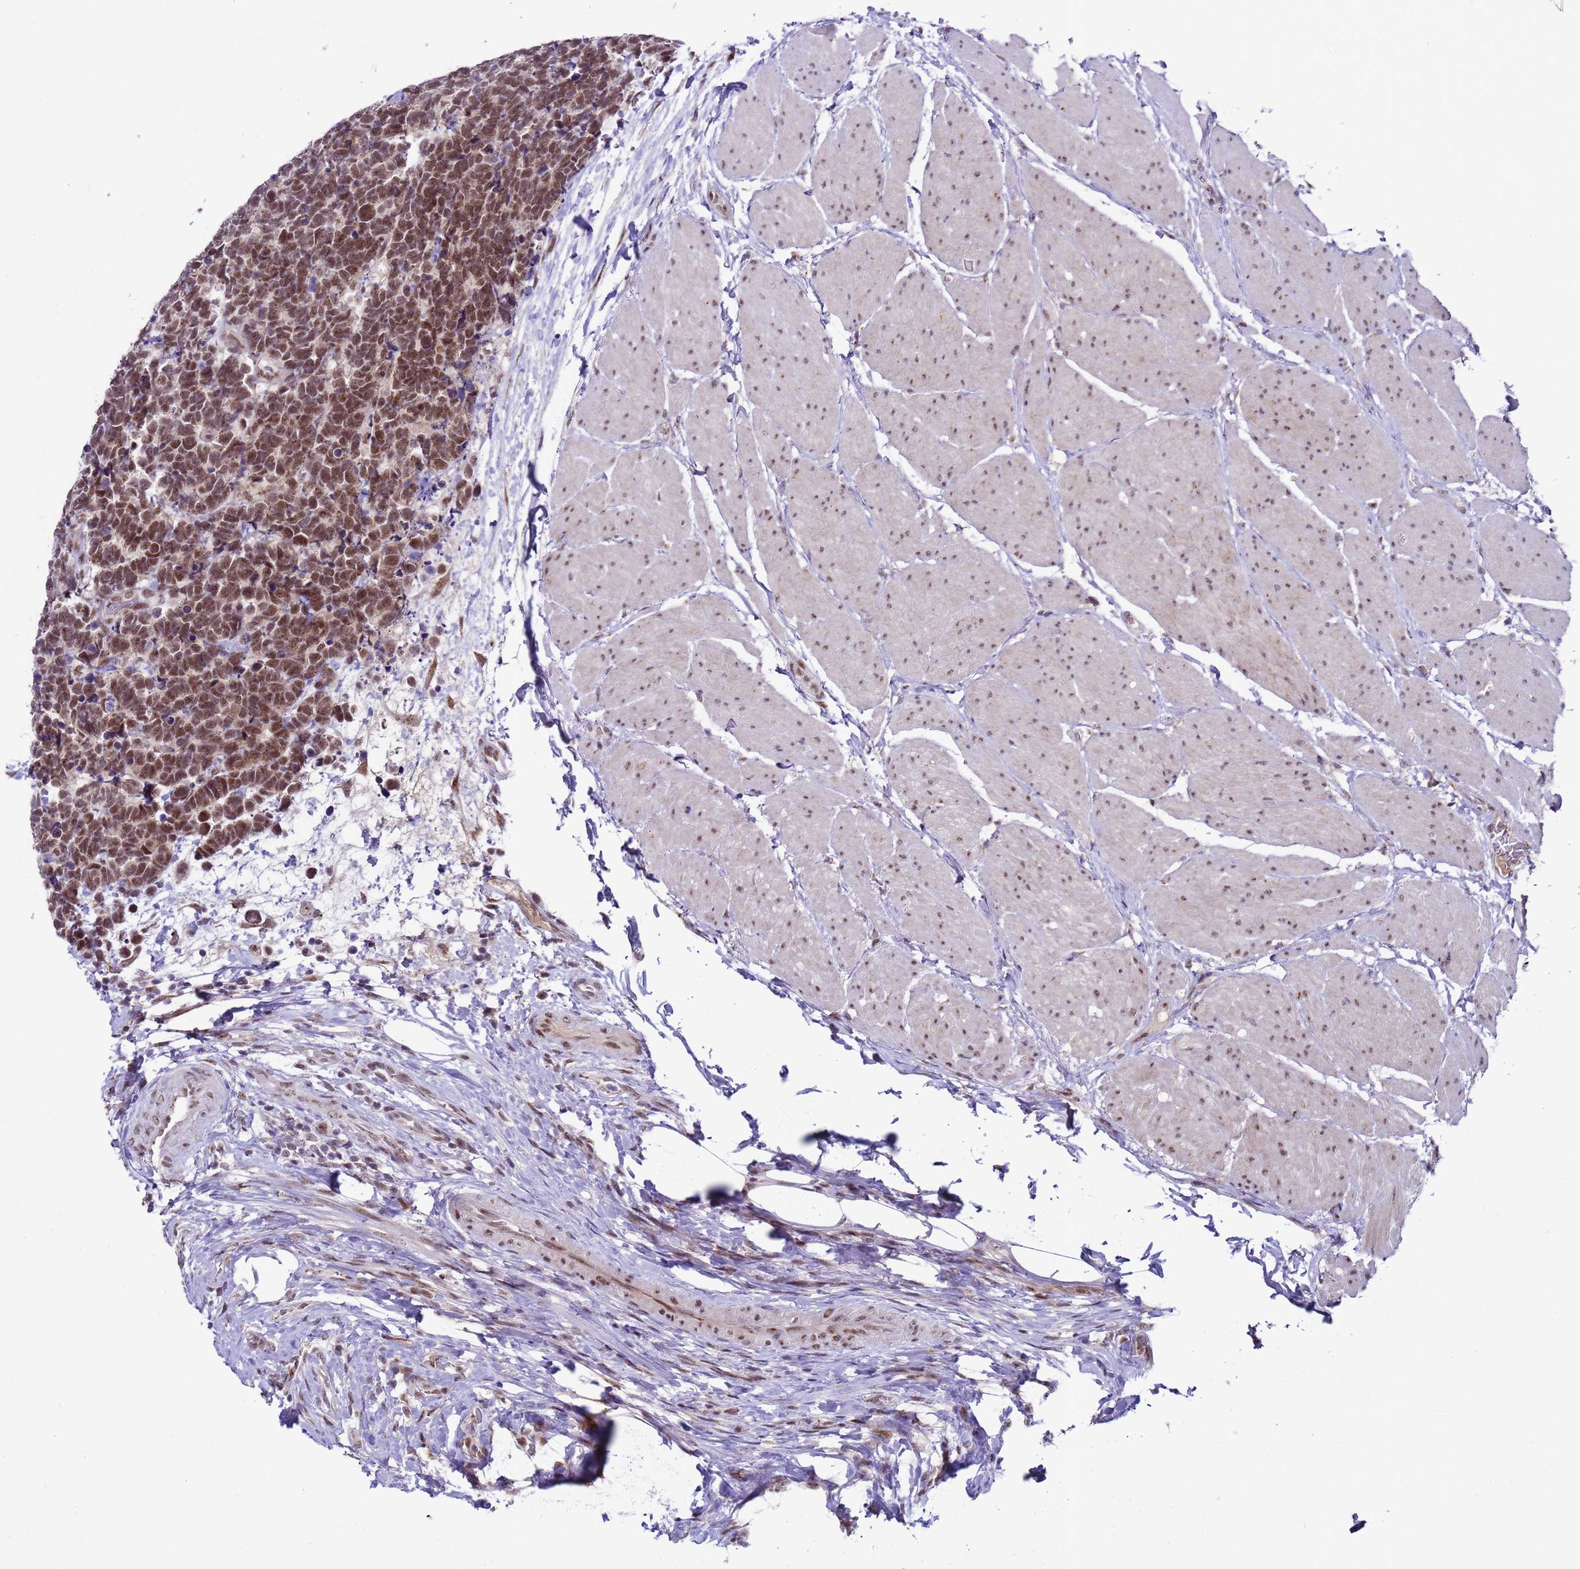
{"staining": {"intensity": "moderate", "quantity": ">75%", "location": "cytoplasmic/membranous,nuclear"}, "tissue": "carcinoid", "cell_type": "Tumor cells", "image_type": "cancer", "snomed": [{"axis": "morphology", "description": "Carcinoma, NOS"}, {"axis": "morphology", "description": "Carcinoid, malignant, NOS"}, {"axis": "topography", "description": "Urinary bladder"}], "caption": "Immunohistochemistry of carcinoid displays medium levels of moderate cytoplasmic/membranous and nuclear positivity in about >75% of tumor cells.", "gene": "C19orf47", "patient": {"sex": "male", "age": 57}}